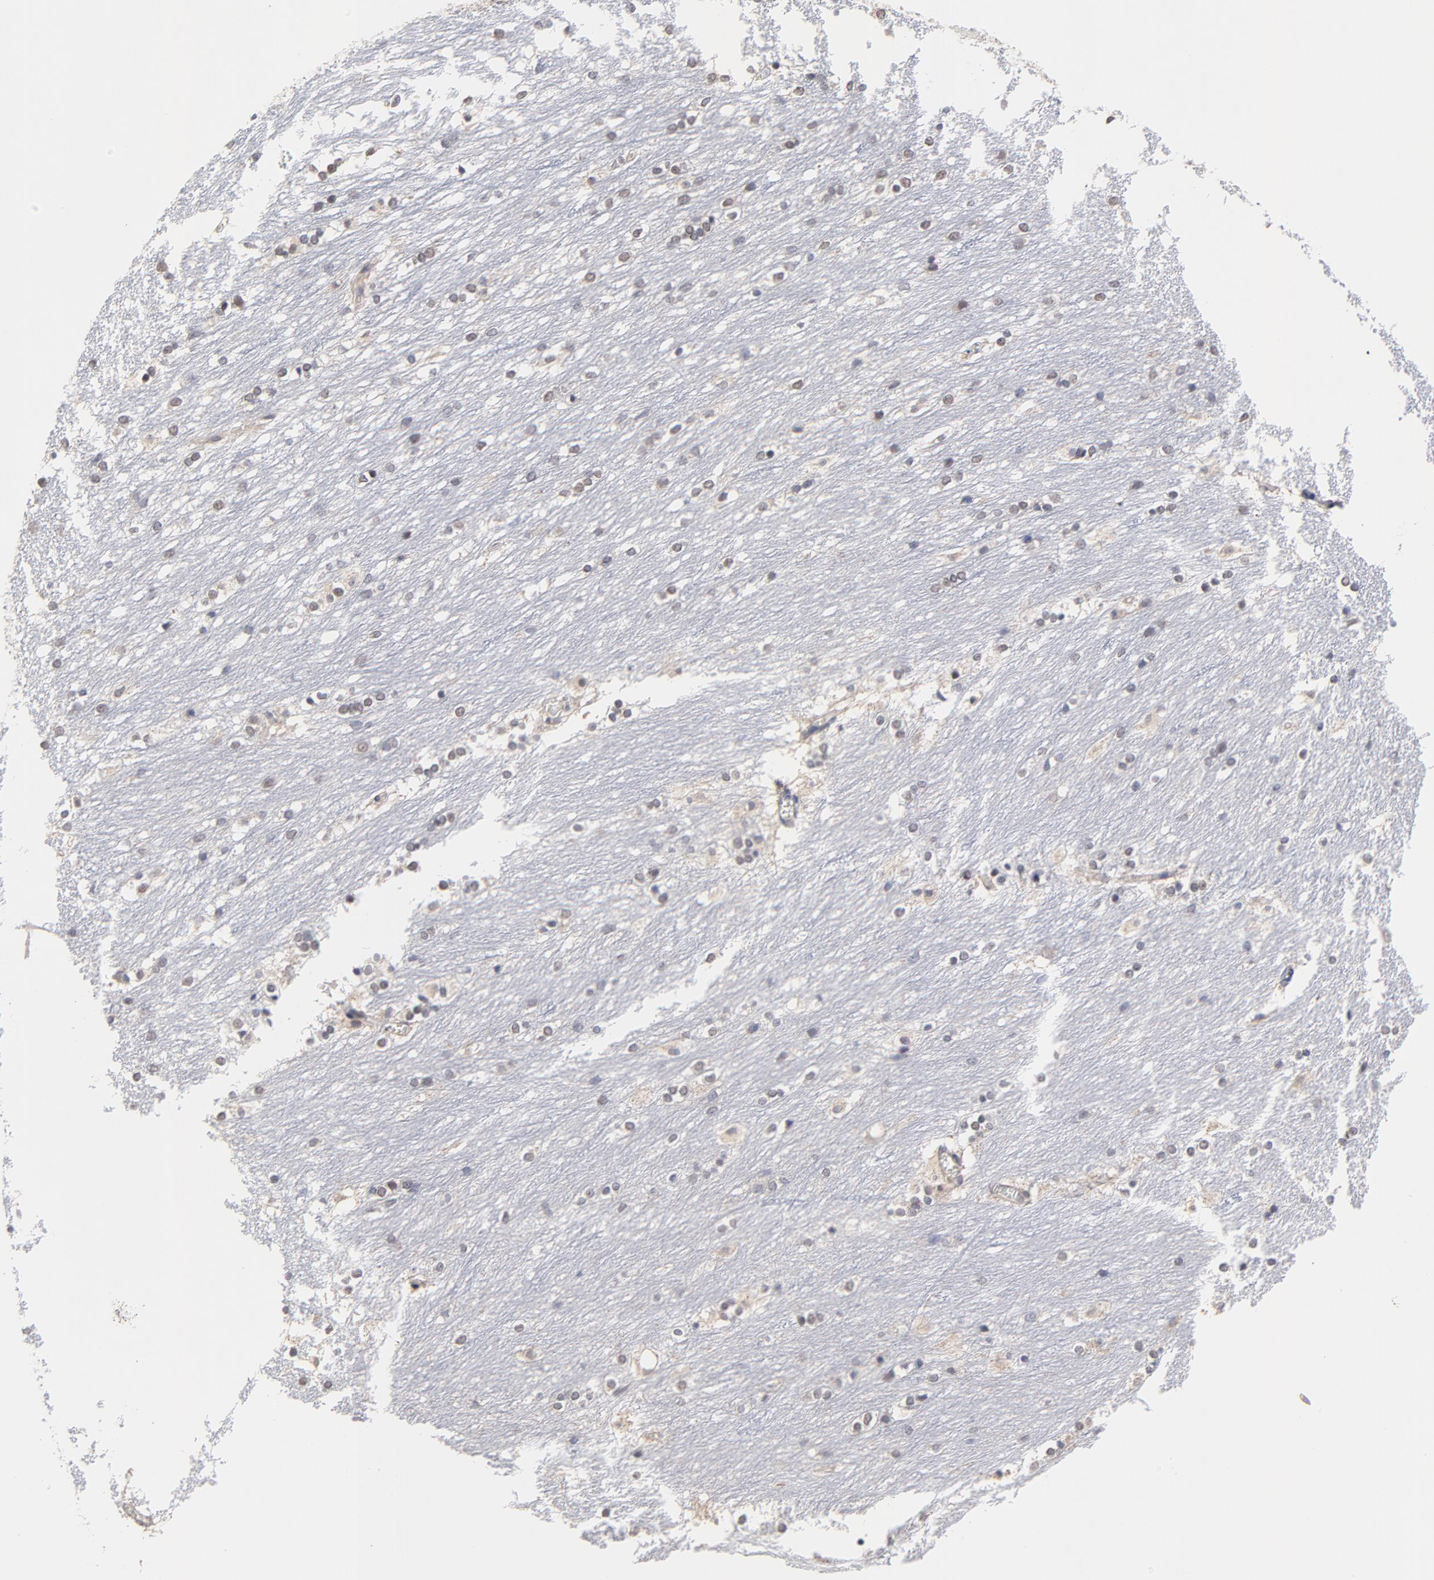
{"staining": {"intensity": "negative", "quantity": "none", "location": "none"}, "tissue": "caudate", "cell_type": "Glial cells", "image_type": "normal", "snomed": [{"axis": "morphology", "description": "Normal tissue, NOS"}, {"axis": "topography", "description": "Lateral ventricle wall"}], "caption": "Immunohistochemistry of normal caudate exhibits no staining in glial cells.", "gene": "ZNF157", "patient": {"sex": "female", "age": 19}}